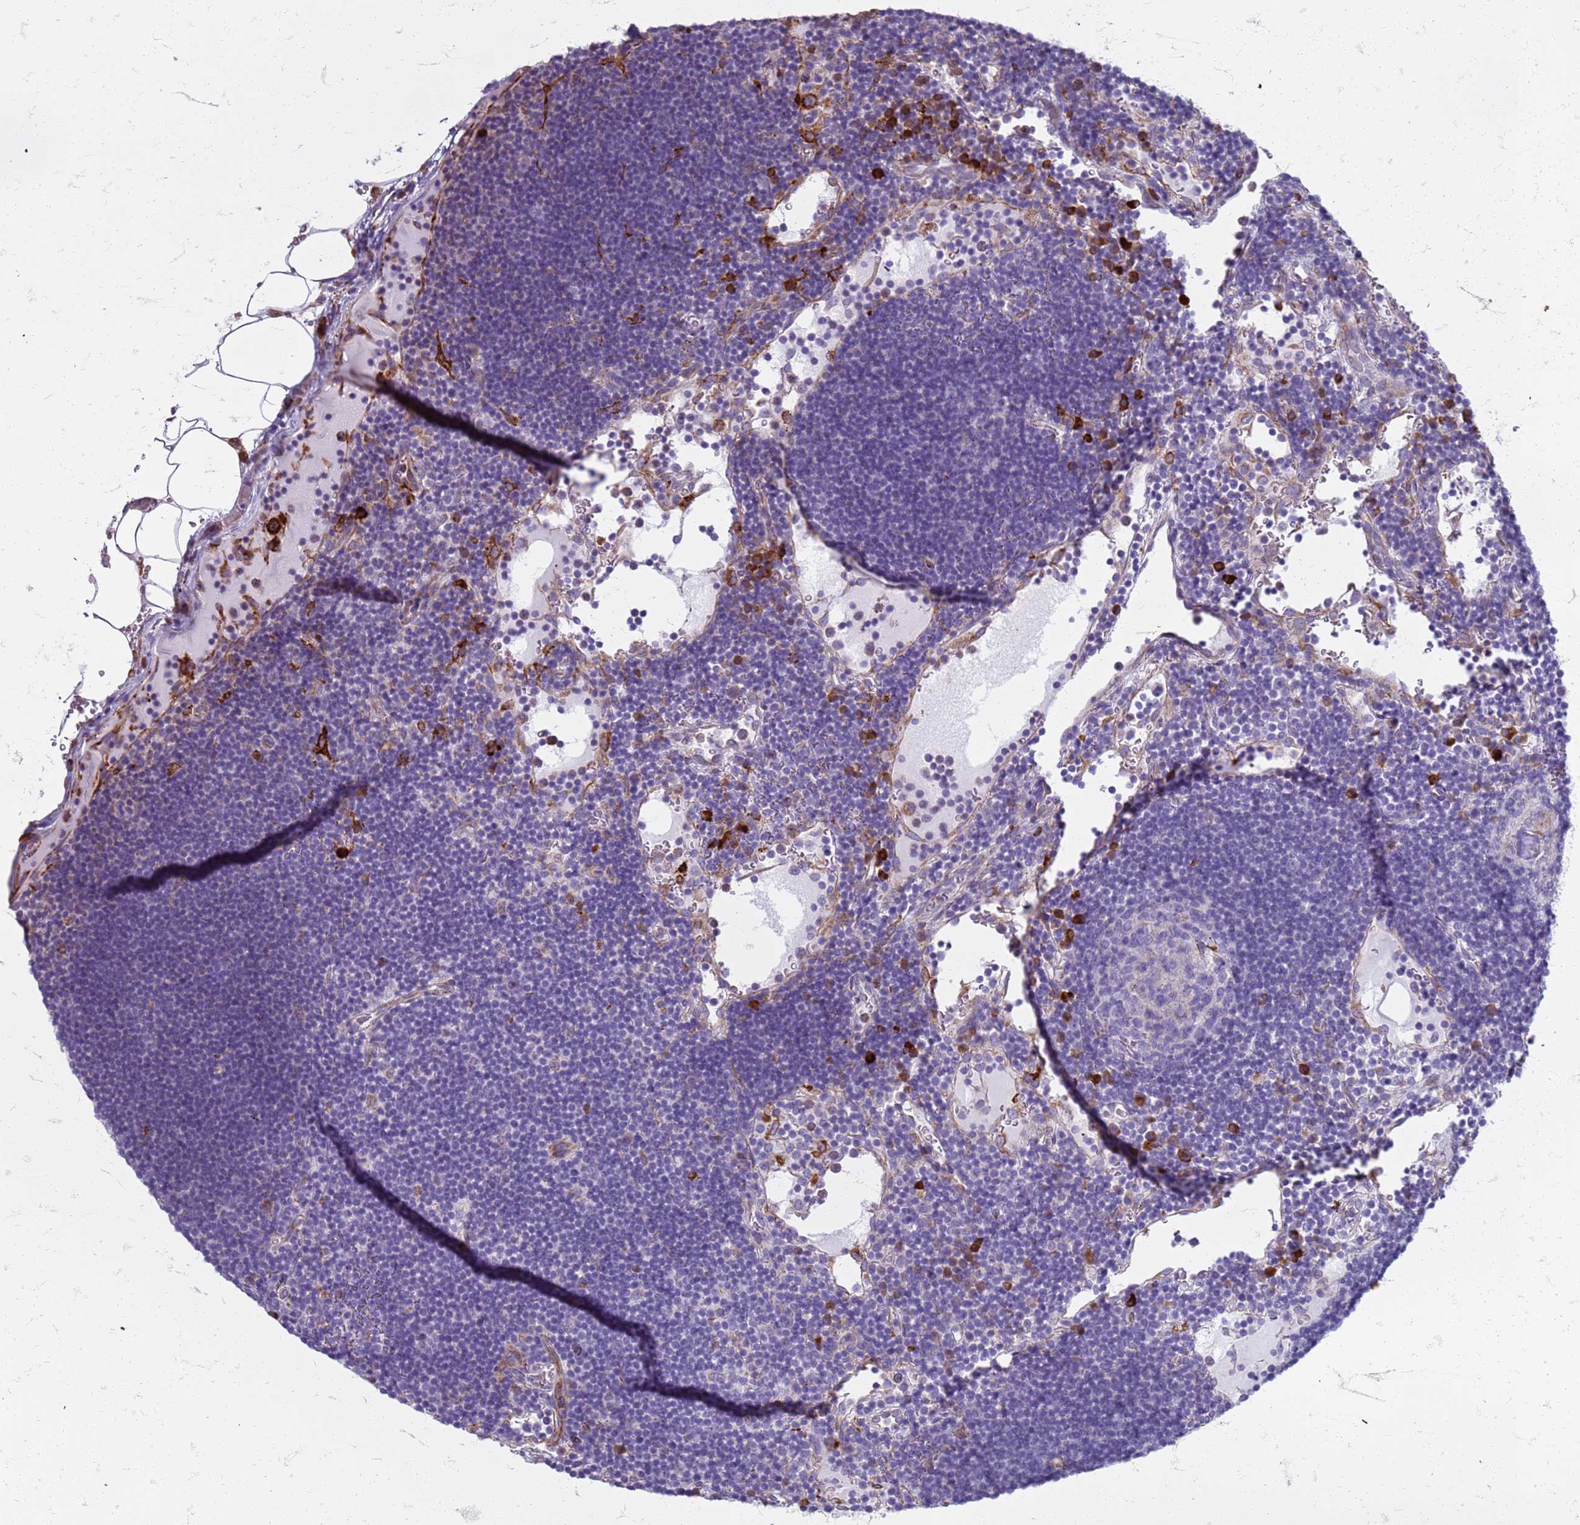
{"staining": {"intensity": "negative", "quantity": "none", "location": "none"}, "tissue": "lymph node", "cell_type": "Germinal center cells", "image_type": "normal", "snomed": [{"axis": "morphology", "description": "Normal tissue, NOS"}, {"axis": "topography", "description": "Lymph node"}], "caption": "Immunohistochemistry image of benign lymph node: lymph node stained with DAB (3,3'-diaminobenzidine) exhibits no significant protein positivity in germinal center cells.", "gene": "PDK3", "patient": {"sex": "male", "age": 53}}